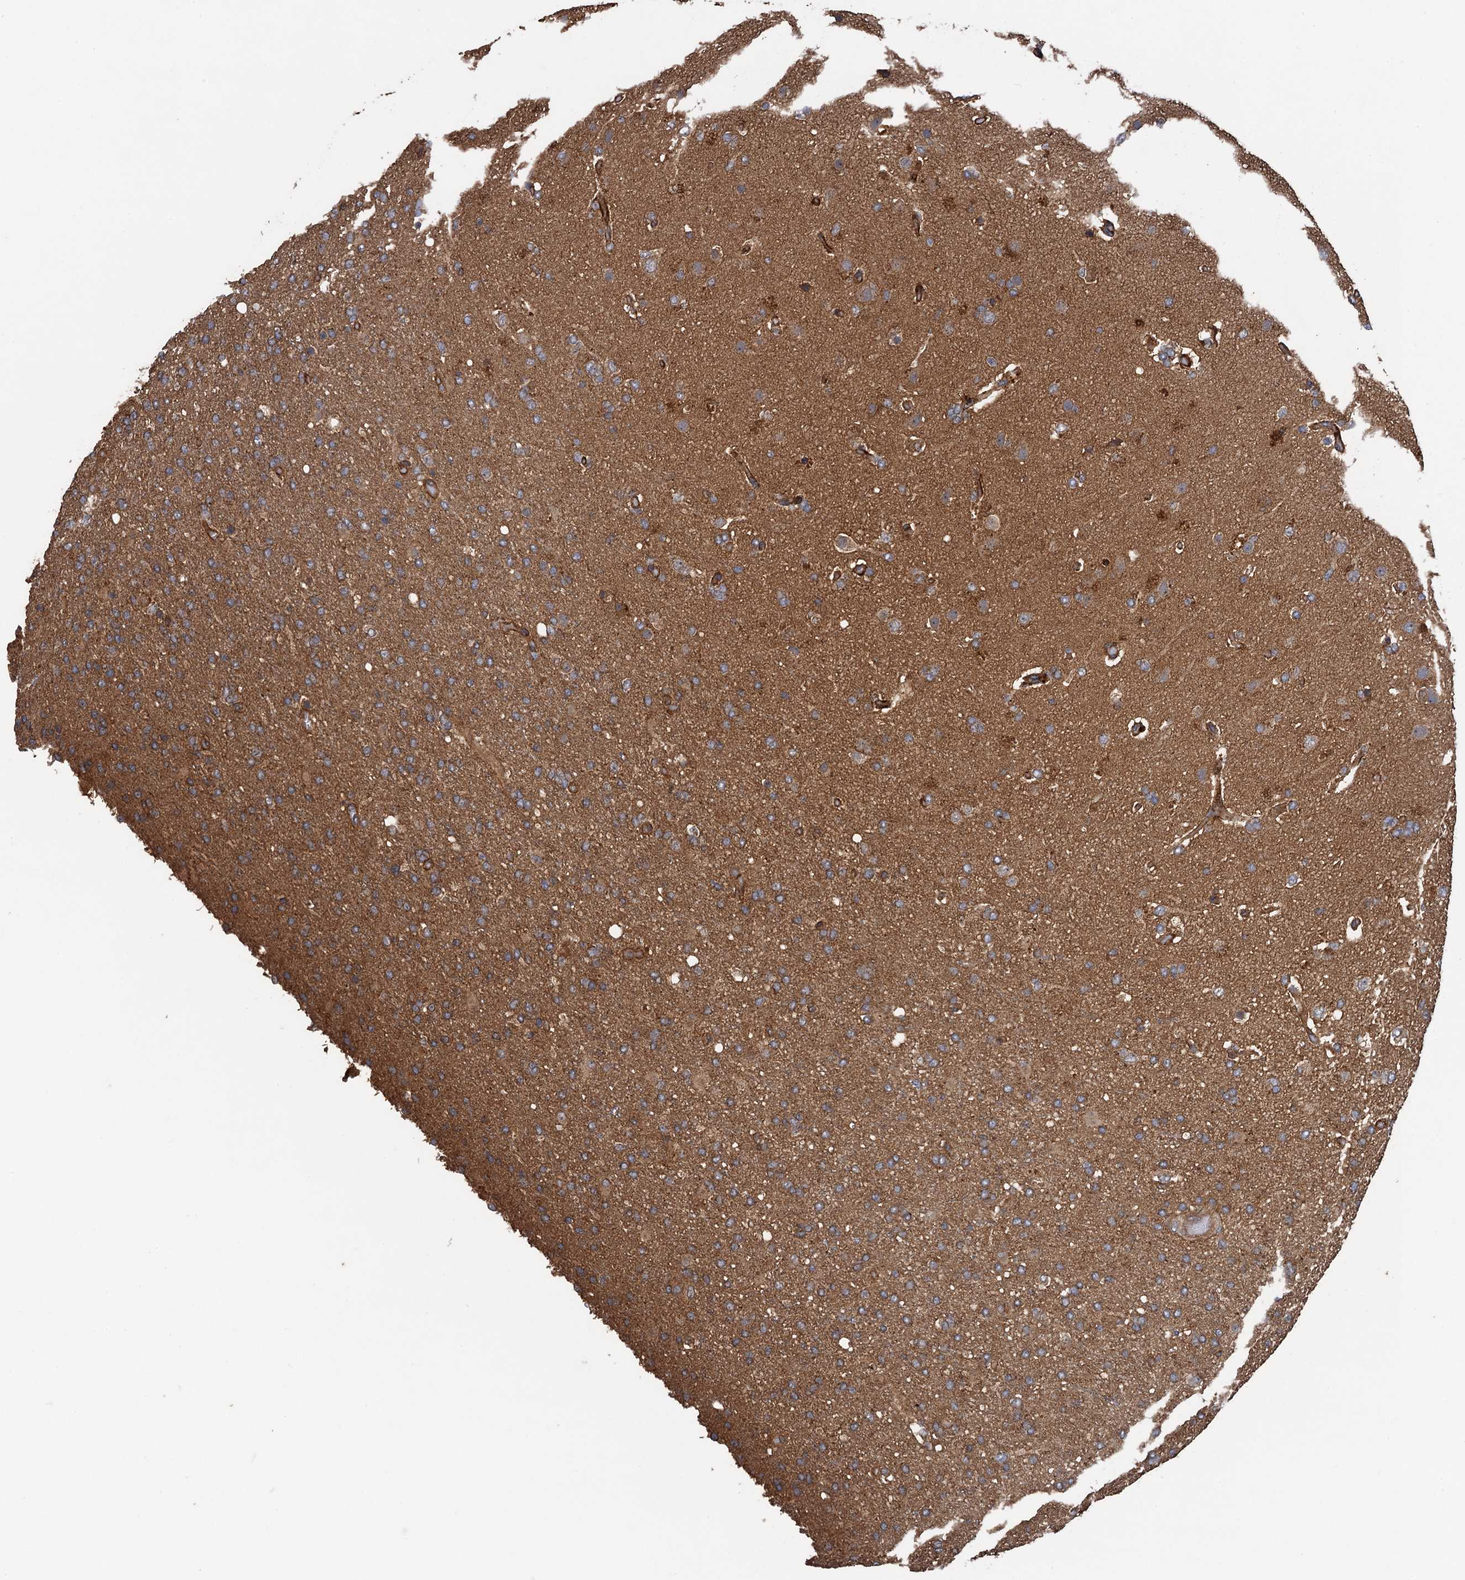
{"staining": {"intensity": "weak", "quantity": ">75%", "location": "cytoplasmic/membranous"}, "tissue": "glioma", "cell_type": "Tumor cells", "image_type": "cancer", "snomed": [{"axis": "morphology", "description": "Glioma, malignant, High grade"}, {"axis": "topography", "description": "Brain"}], "caption": "Tumor cells reveal low levels of weak cytoplasmic/membranous expression in about >75% of cells in human malignant glioma (high-grade).", "gene": "TMEM39B", "patient": {"sex": "female", "age": 74}}